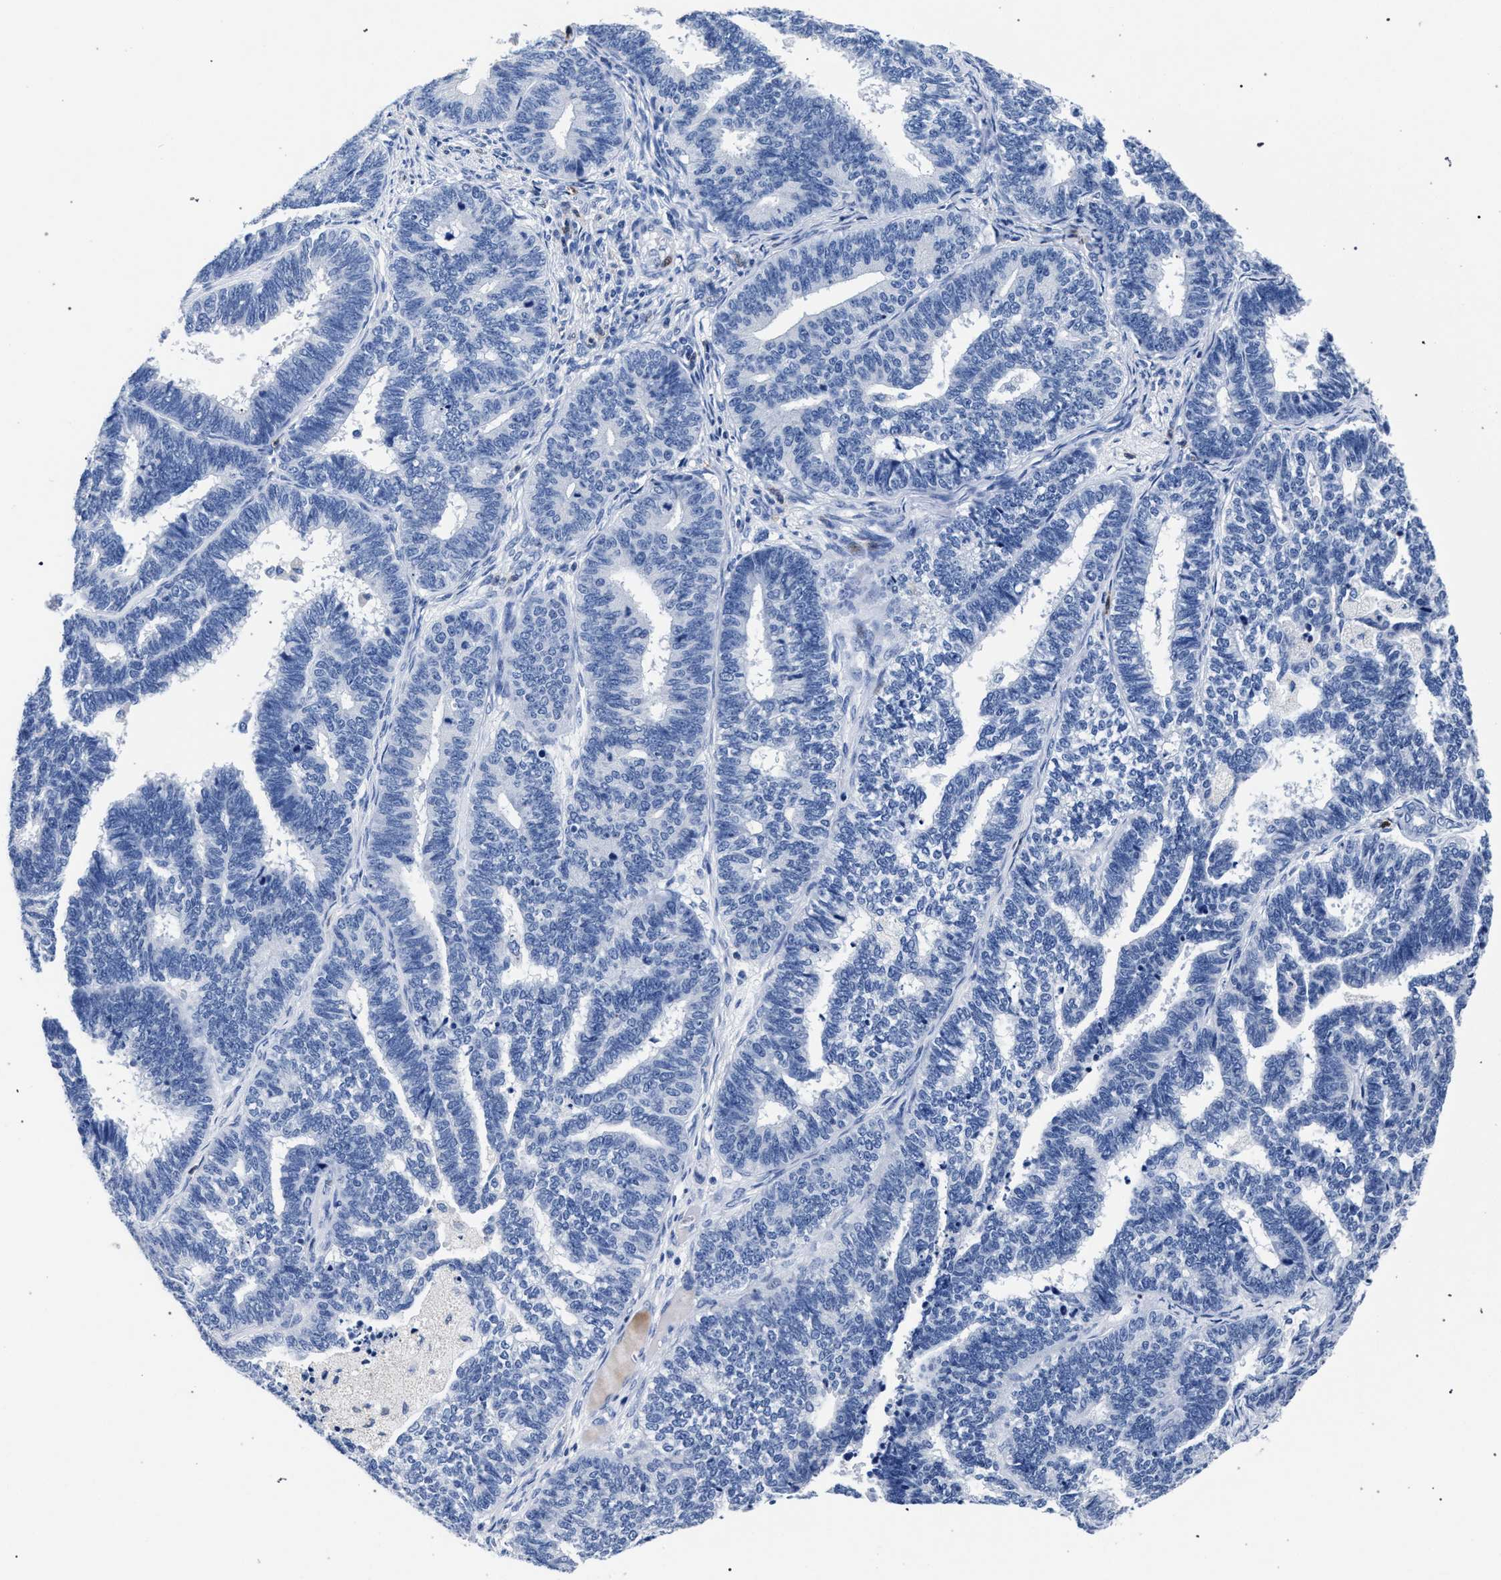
{"staining": {"intensity": "negative", "quantity": "none", "location": "none"}, "tissue": "endometrial cancer", "cell_type": "Tumor cells", "image_type": "cancer", "snomed": [{"axis": "morphology", "description": "Adenocarcinoma, NOS"}, {"axis": "topography", "description": "Endometrium"}], "caption": "This is an immunohistochemistry histopathology image of human endometrial cancer (adenocarcinoma). There is no staining in tumor cells.", "gene": "KLRK1", "patient": {"sex": "female", "age": 70}}